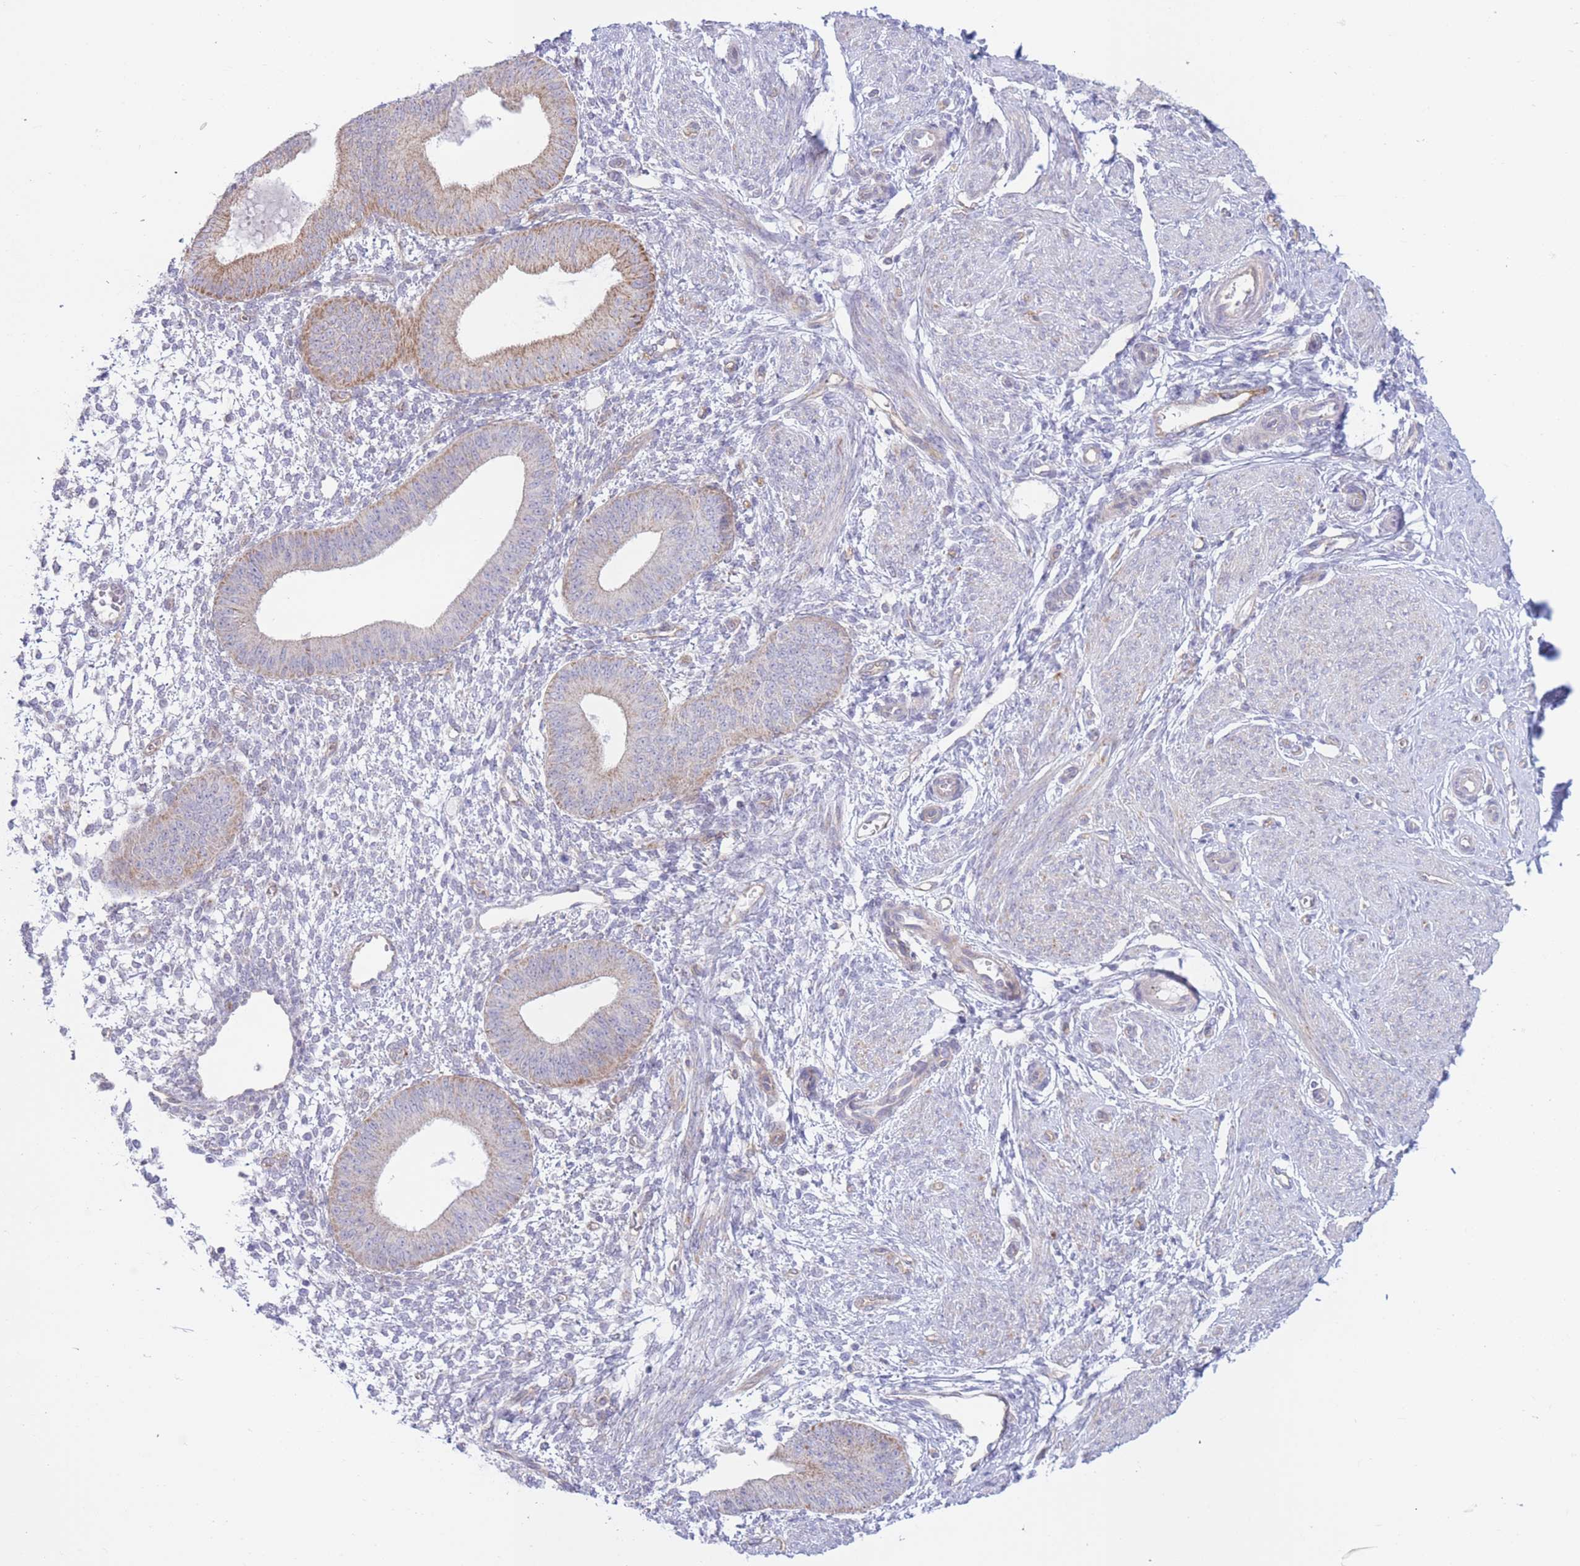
{"staining": {"intensity": "negative", "quantity": "none", "location": "none"}, "tissue": "endometrium", "cell_type": "Cells in endometrial stroma", "image_type": "normal", "snomed": [{"axis": "morphology", "description": "Normal tissue, NOS"}, {"axis": "topography", "description": "Endometrium"}], "caption": "Immunohistochemistry (IHC) photomicrograph of normal human endometrium stained for a protein (brown), which demonstrates no expression in cells in endometrial stroma.", "gene": "MRPS31", "patient": {"sex": "female", "age": 49}}